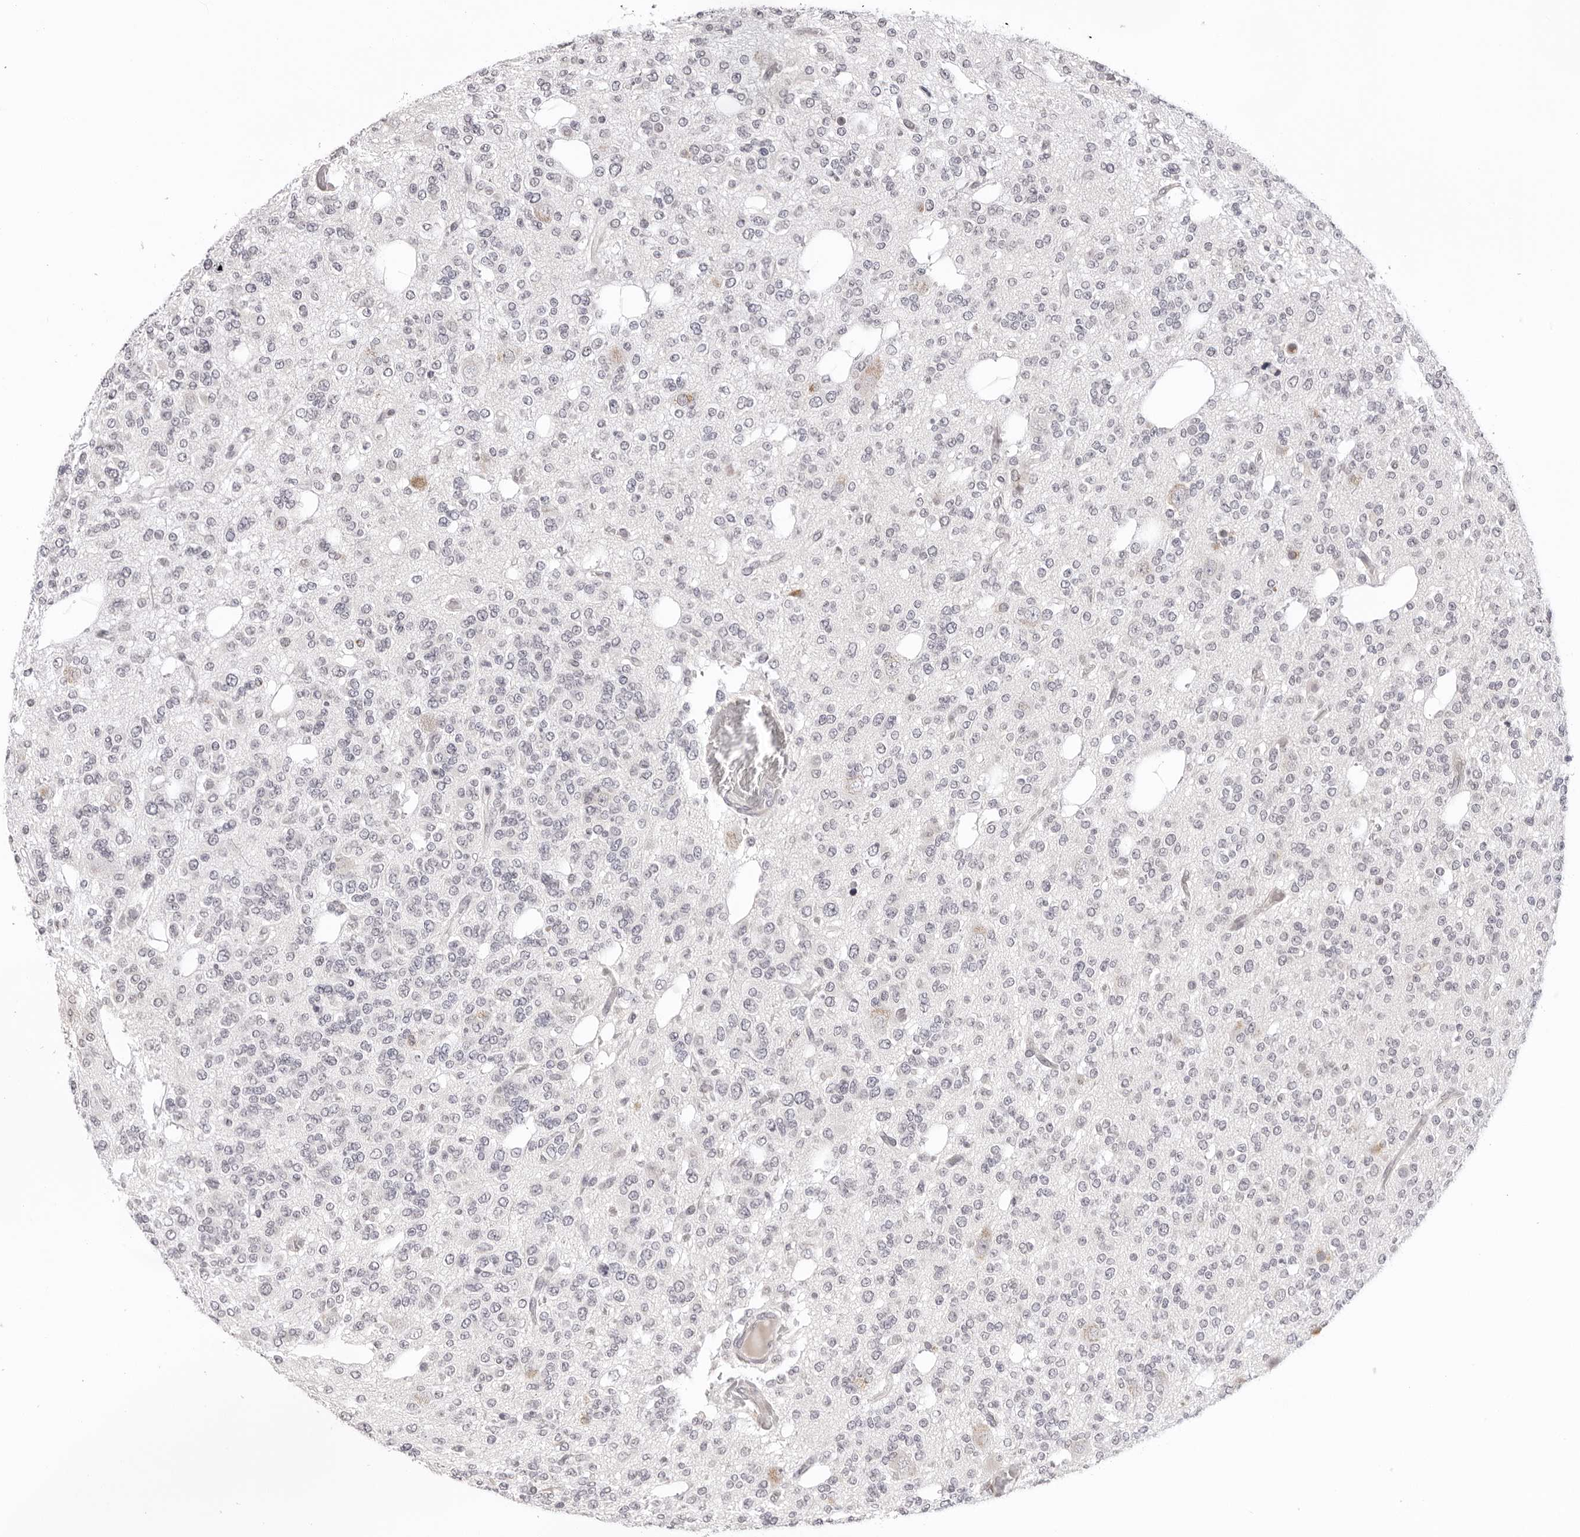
{"staining": {"intensity": "negative", "quantity": "none", "location": "none"}, "tissue": "glioma", "cell_type": "Tumor cells", "image_type": "cancer", "snomed": [{"axis": "morphology", "description": "Glioma, malignant, Low grade"}, {"axis": "topography", "description": "Brain"}], "caption": "DAB immunohistochemical staining of human malignant glioma (low-grade) reveals no significant expression in tumor cells.", "gene": "IL17RA", "patient": {"sex": "male", "age": 38}}